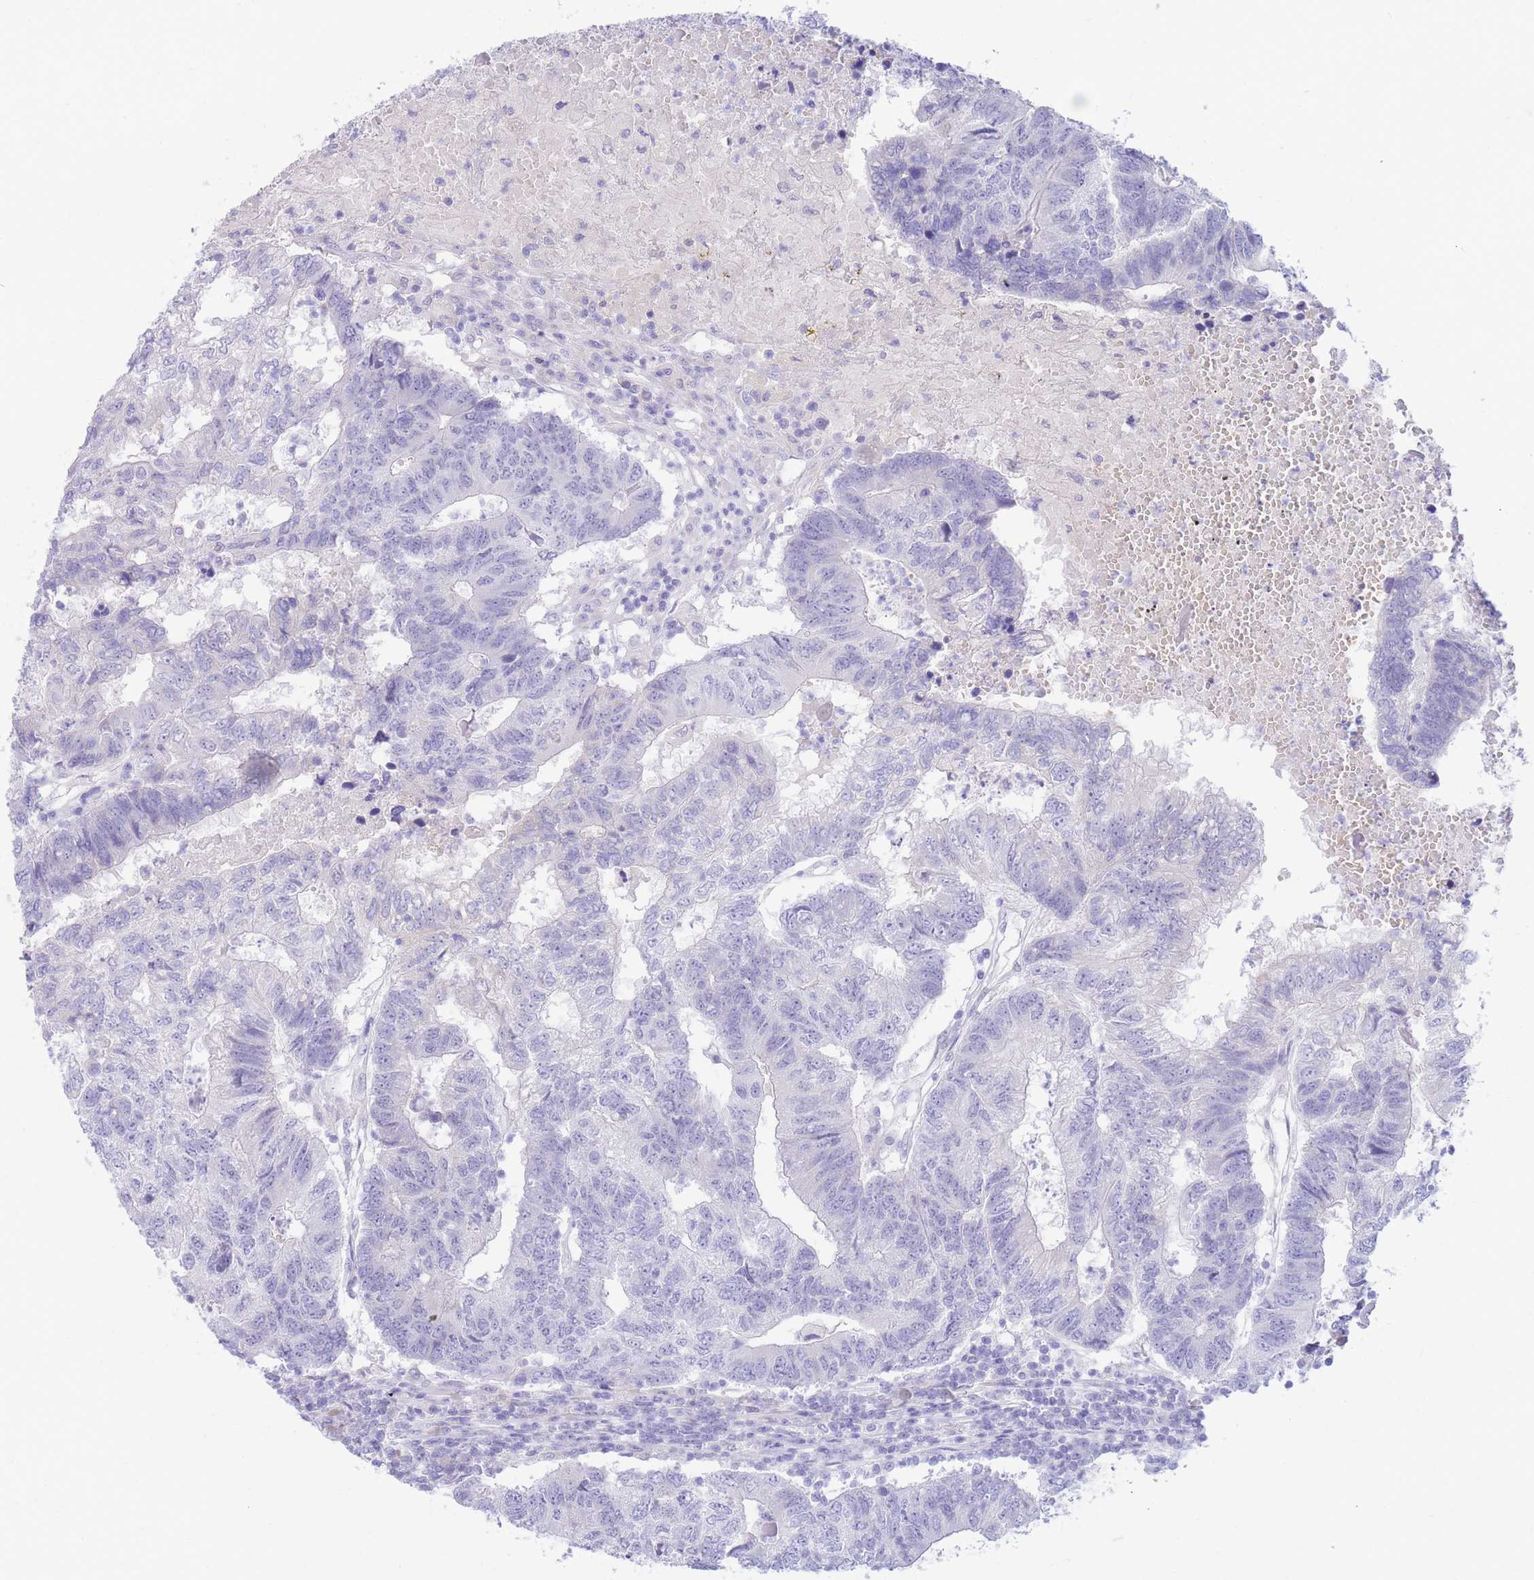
{"staining": {"intensity": "negative", "quantity": "none", "location": "none"}, "tissue": "colorectal cancer", "cell_type": "Tumor cells", "image_type": "cancer", "snomed": [{"axis": "morphology", "description": "Adenocarcinoma, NOS"}, {"axis": "topography", "description": "Colon"}], "caption": "This photomicrograph is of colorectal cancer stained with immunohistochemistry to label a protein in brown with the nuclei are counter-stained blue. There is no positivity in tumor cells. (Brightfield microscopy of DAB (3,3'-diaminobenzidine) IHC at high magnification).", "gene": "SSUH2", "patient": {"sex": "female", "age": 48}}